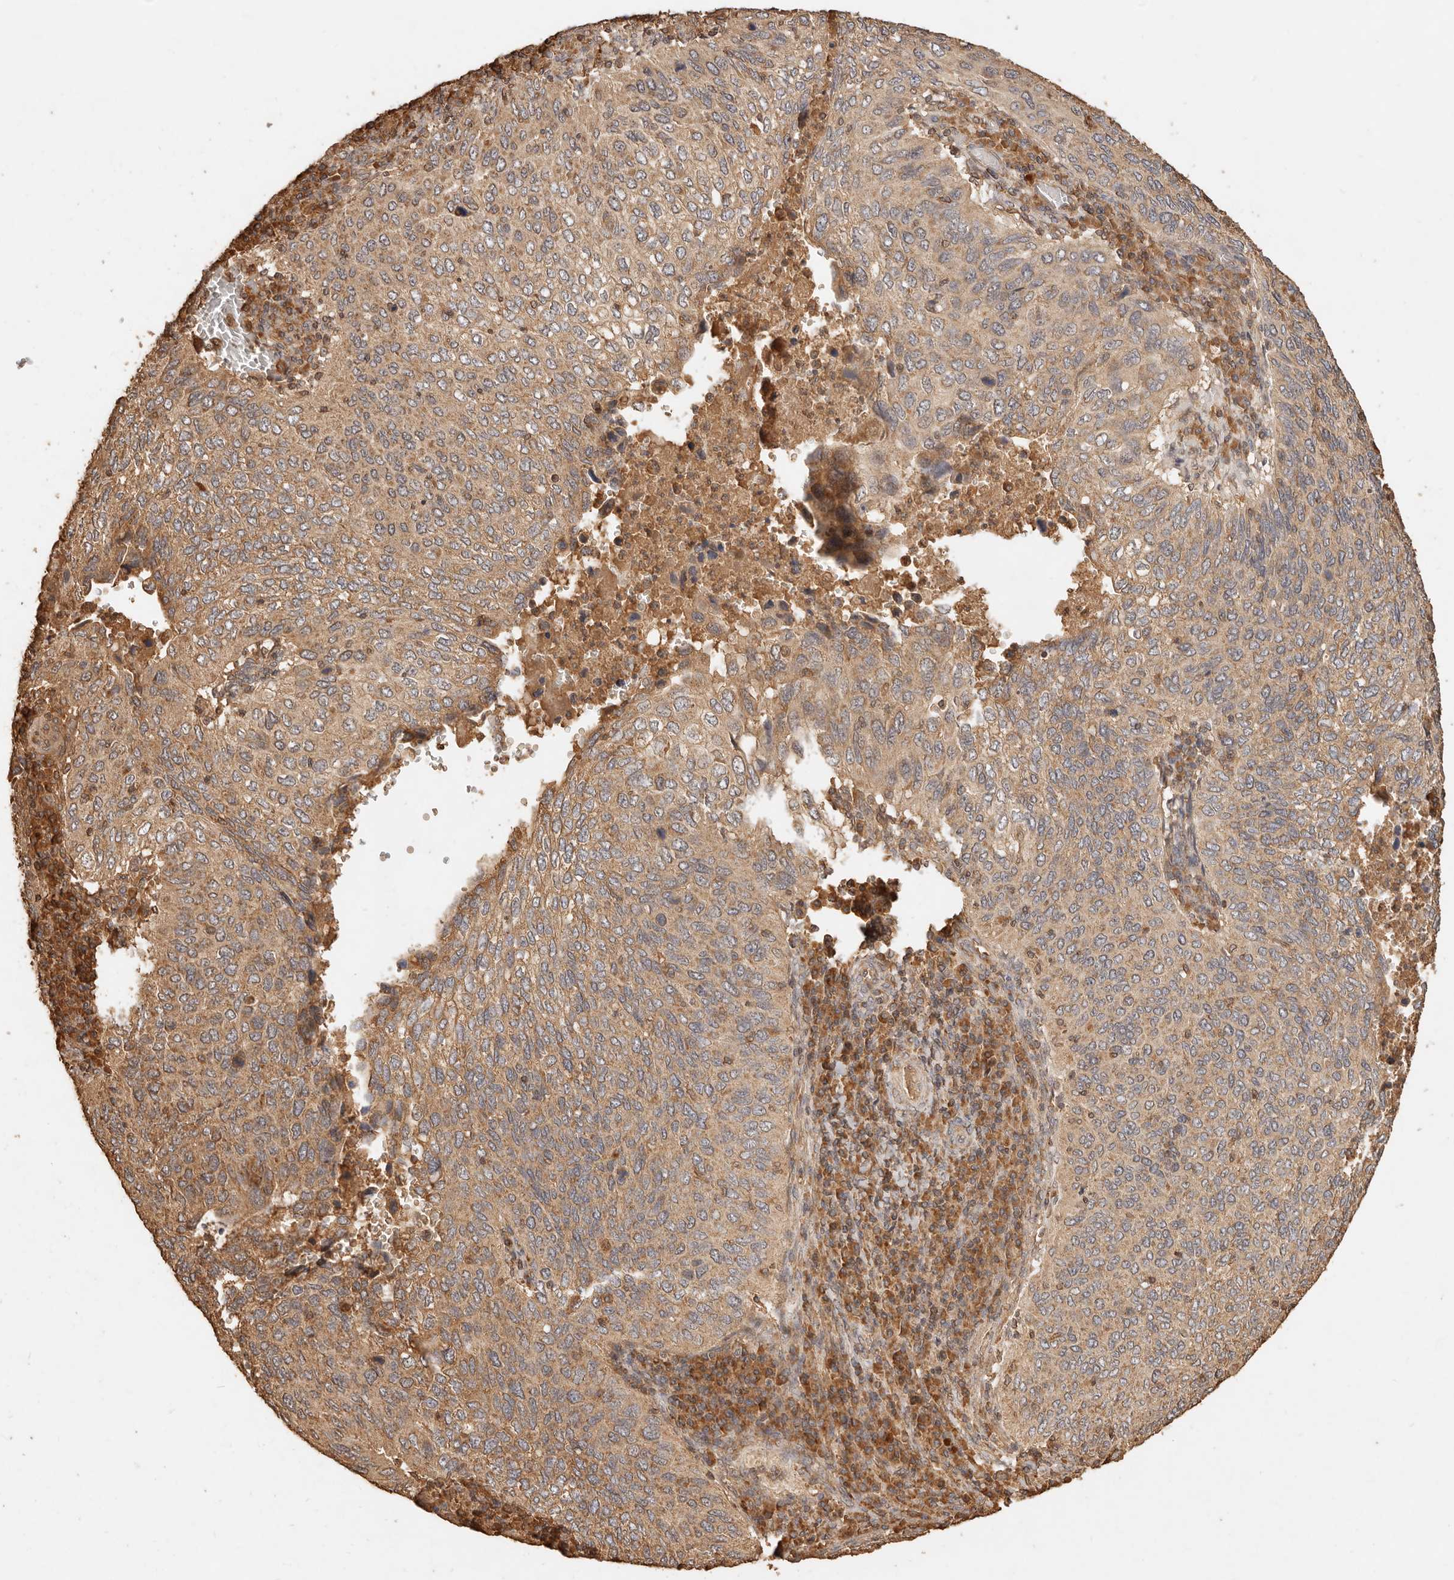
{"staining": {"intensity": "moderate", "quantity": ">75%", "location": "cytoplasmic/membranous"}, "tissue": "cervical cancer", "cell_type": "Tumor cells", "image_type": "cancer", "snomed": [{"axis": "morphology", "description": "Squamous cell carcinoma, NOS"}, {"axis": "topography", "description": "Cervix"}], "caption": "A medium amount of moderate cytoplasmic/membranous expression is present in approximately >75% of tumor cells in cervical cancer (squamous cell carcinoma) tissue.", "gene": "FAM180B", "patient": {"sex": "female", "age": 38}}